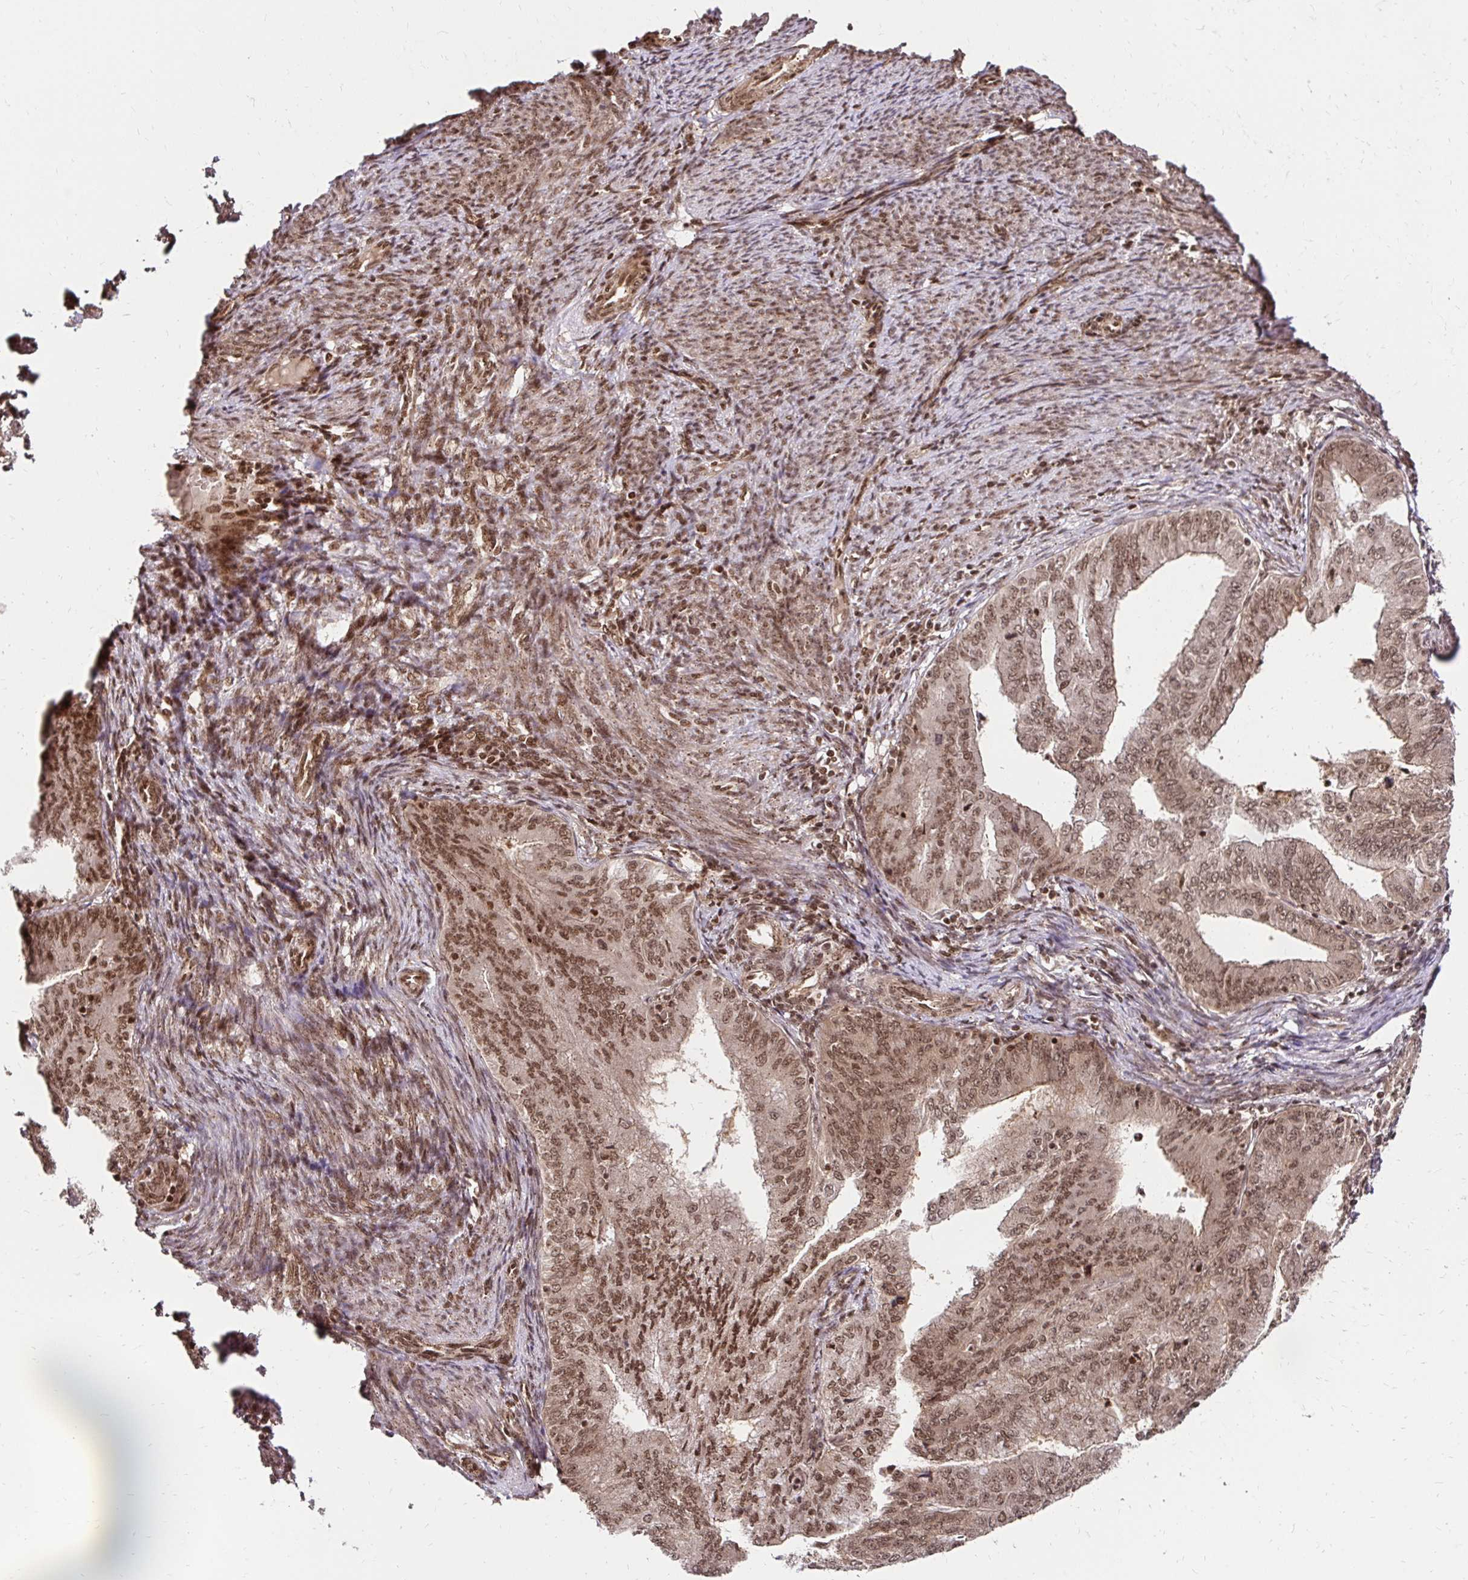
{"staining": {"intensity": "moderate", "quantity": ">75%", "location": "nuclear"}, "tissue": "endometrial cancer", "cell_type": "Tumor cells", "image_type": "cancer", "snomed": [{"axis": "morphology", "description": "Adenocarcinoma, NOS"}, {"axis": "topography", "description": "Endometrium"}], "caption": "About >75% of tumor cells in endometrial cancer exhibit moderate nuclear protein expression as visualized by brown immunohistochemical staining.", "gene": "GLYR1", "patient": {"sex": "female", "age": 57}}